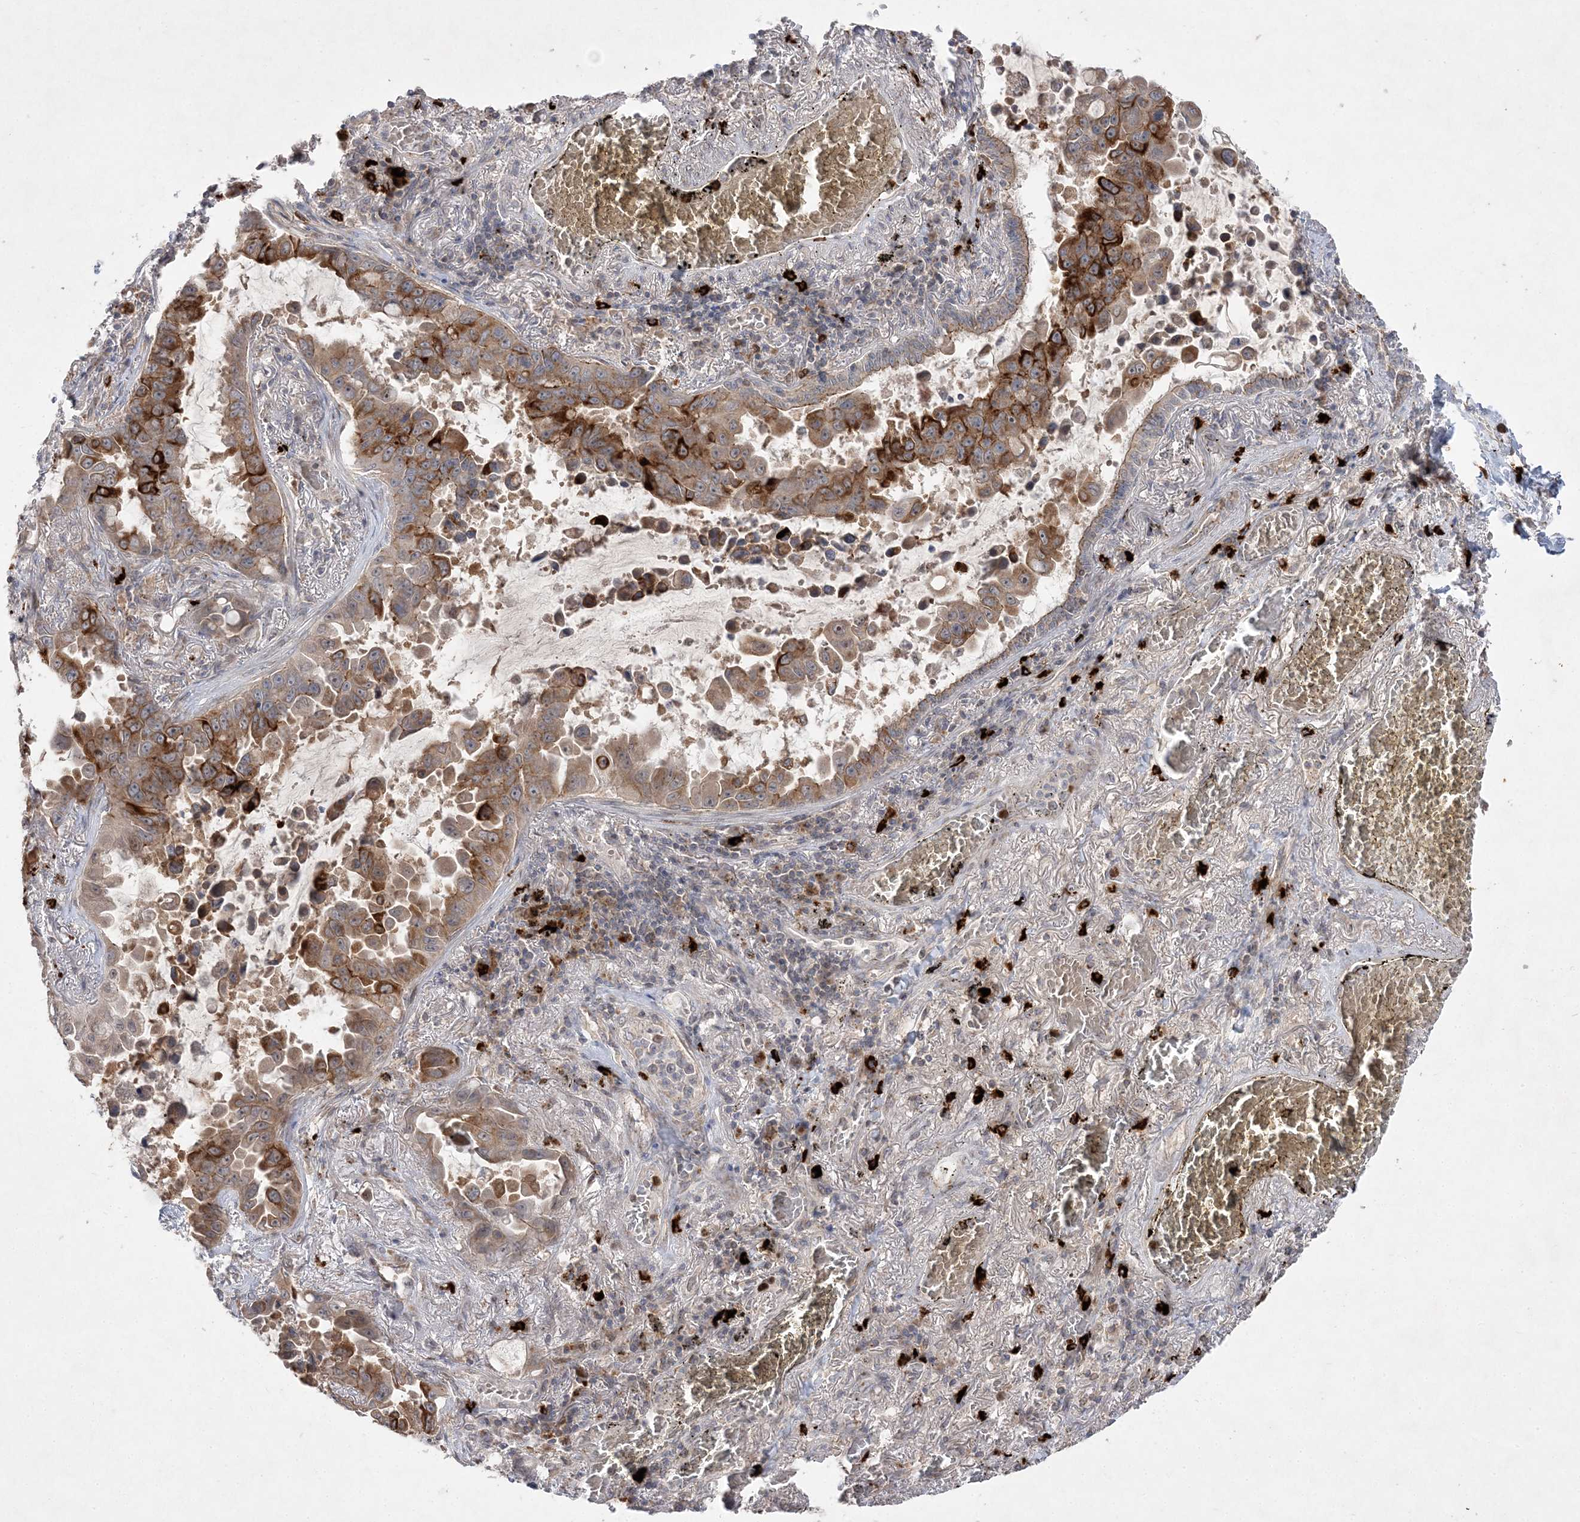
{"staining": {"intensity": "moderate", "quantity": ">75%", "location": "cytoplasmic/membranous"}, "tissue": "lung cancer", "cell_type": "Tumor cells", "image_type": "cancer", "snomed": [{"axis": "morphology", "description": "Adenocarcinoma, NOS"}, {"axis": "topography", "description": "Lung"}], "caption": "Adenocarcinoma (lung) stained with immunohistochemistry (IHC) exhibits moderate cytoplasmic/membranous staining in about >75% of tumor cells. The staining was performed using DAB, with brown indicating positive protein expression. Nuclei are stained blue with hematoxylin.", "gene": "CLNK", "patient": {"sex": "male", "age": 64}}